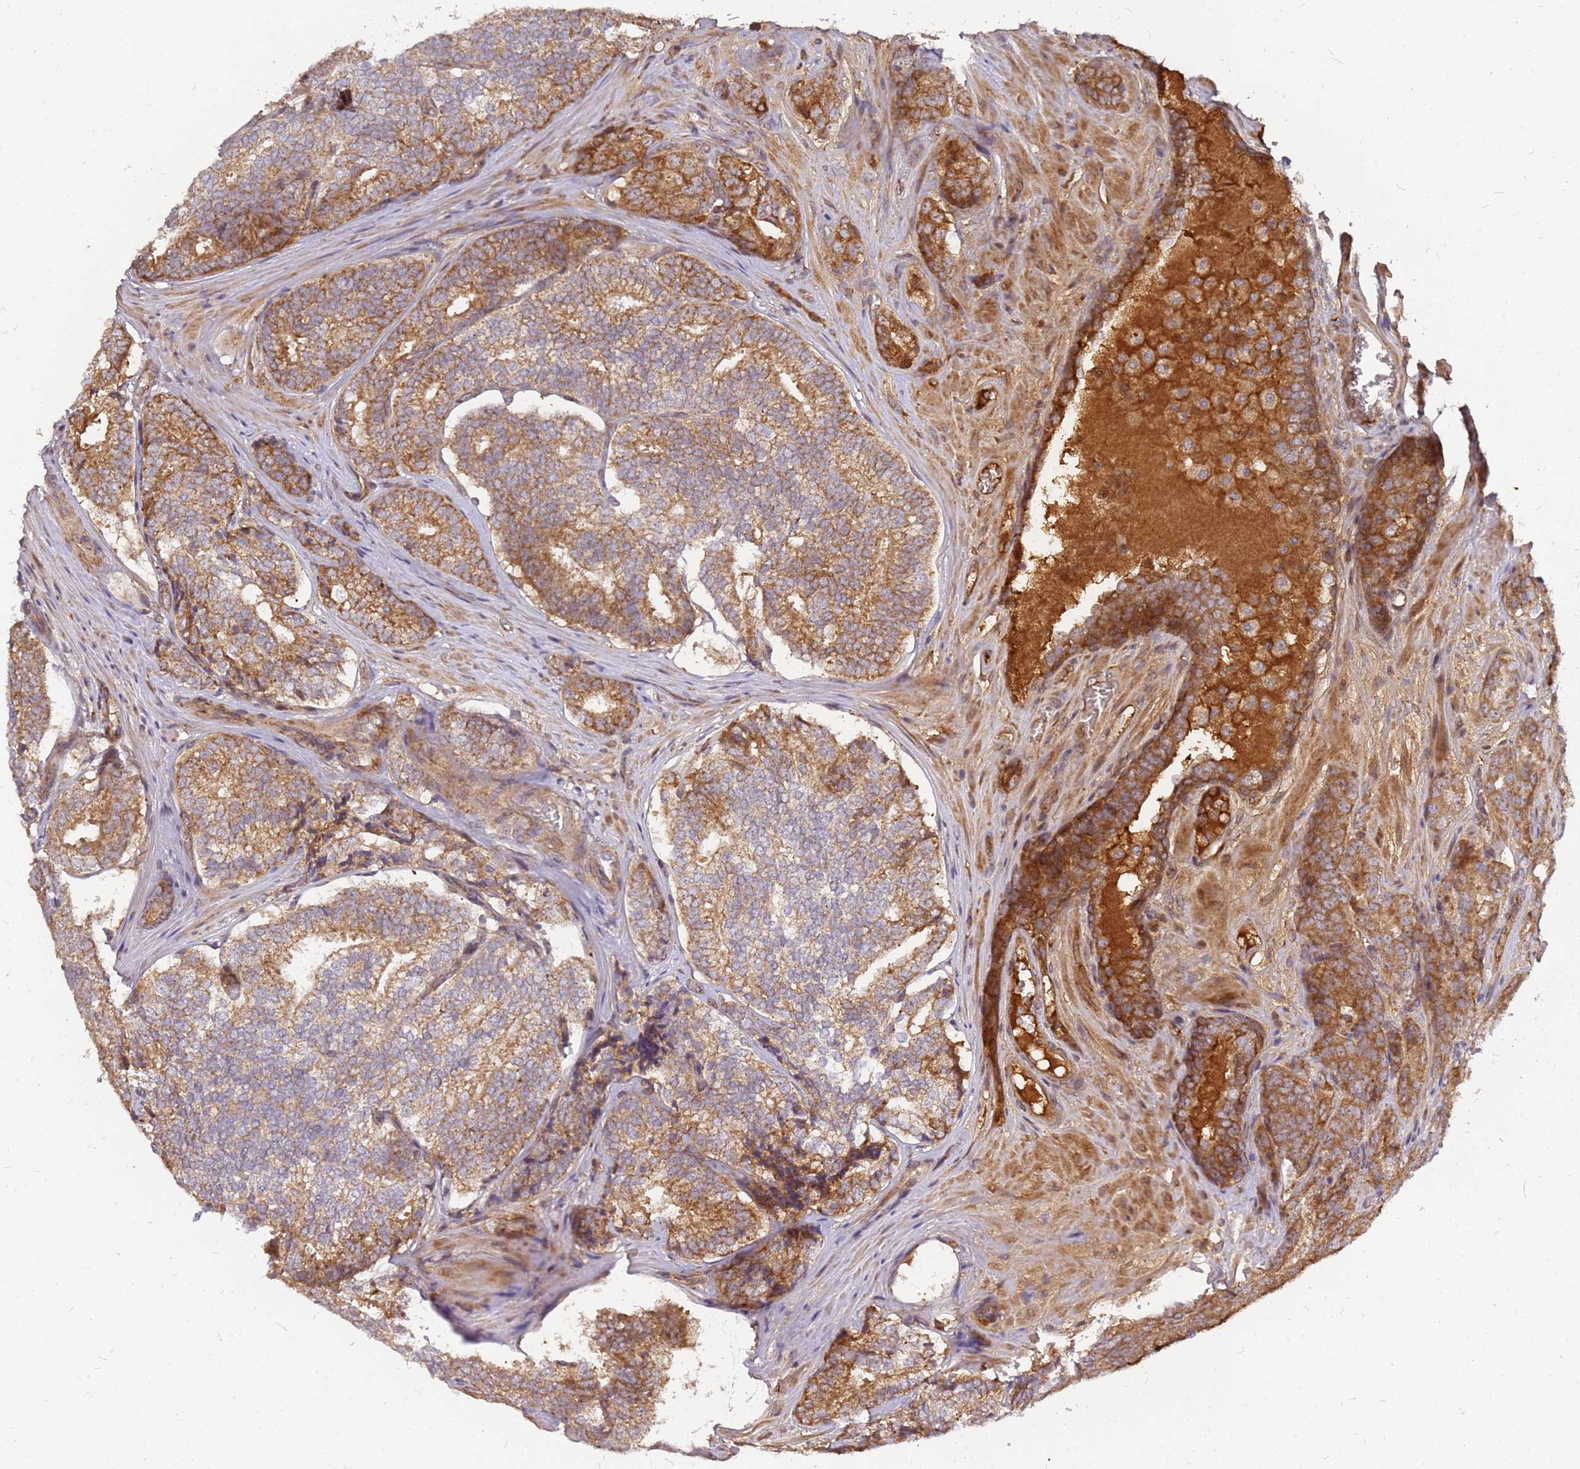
{"staining": {"intensity": "strong", "quantity": ">75%", "location": "cytoplasmic/membranous"}, "tissue": "prostate cancer", "cell_type": "Tumor cells", "image_type": "cancer", "snomed": [{"axis": "morphology", "description": "Adenocarcinoma, High grade"}, {"axis": "topography", "description": "Prostate"}], "caption": "Protein expression analysis of high-grade adenocarcinoma (prostate) demonstrates strong cytoplasmic/membranous expression in approximately >75% of tumor cells.", "gene": "CCDC159", "patient": {"sex": "male", "age": 63}}